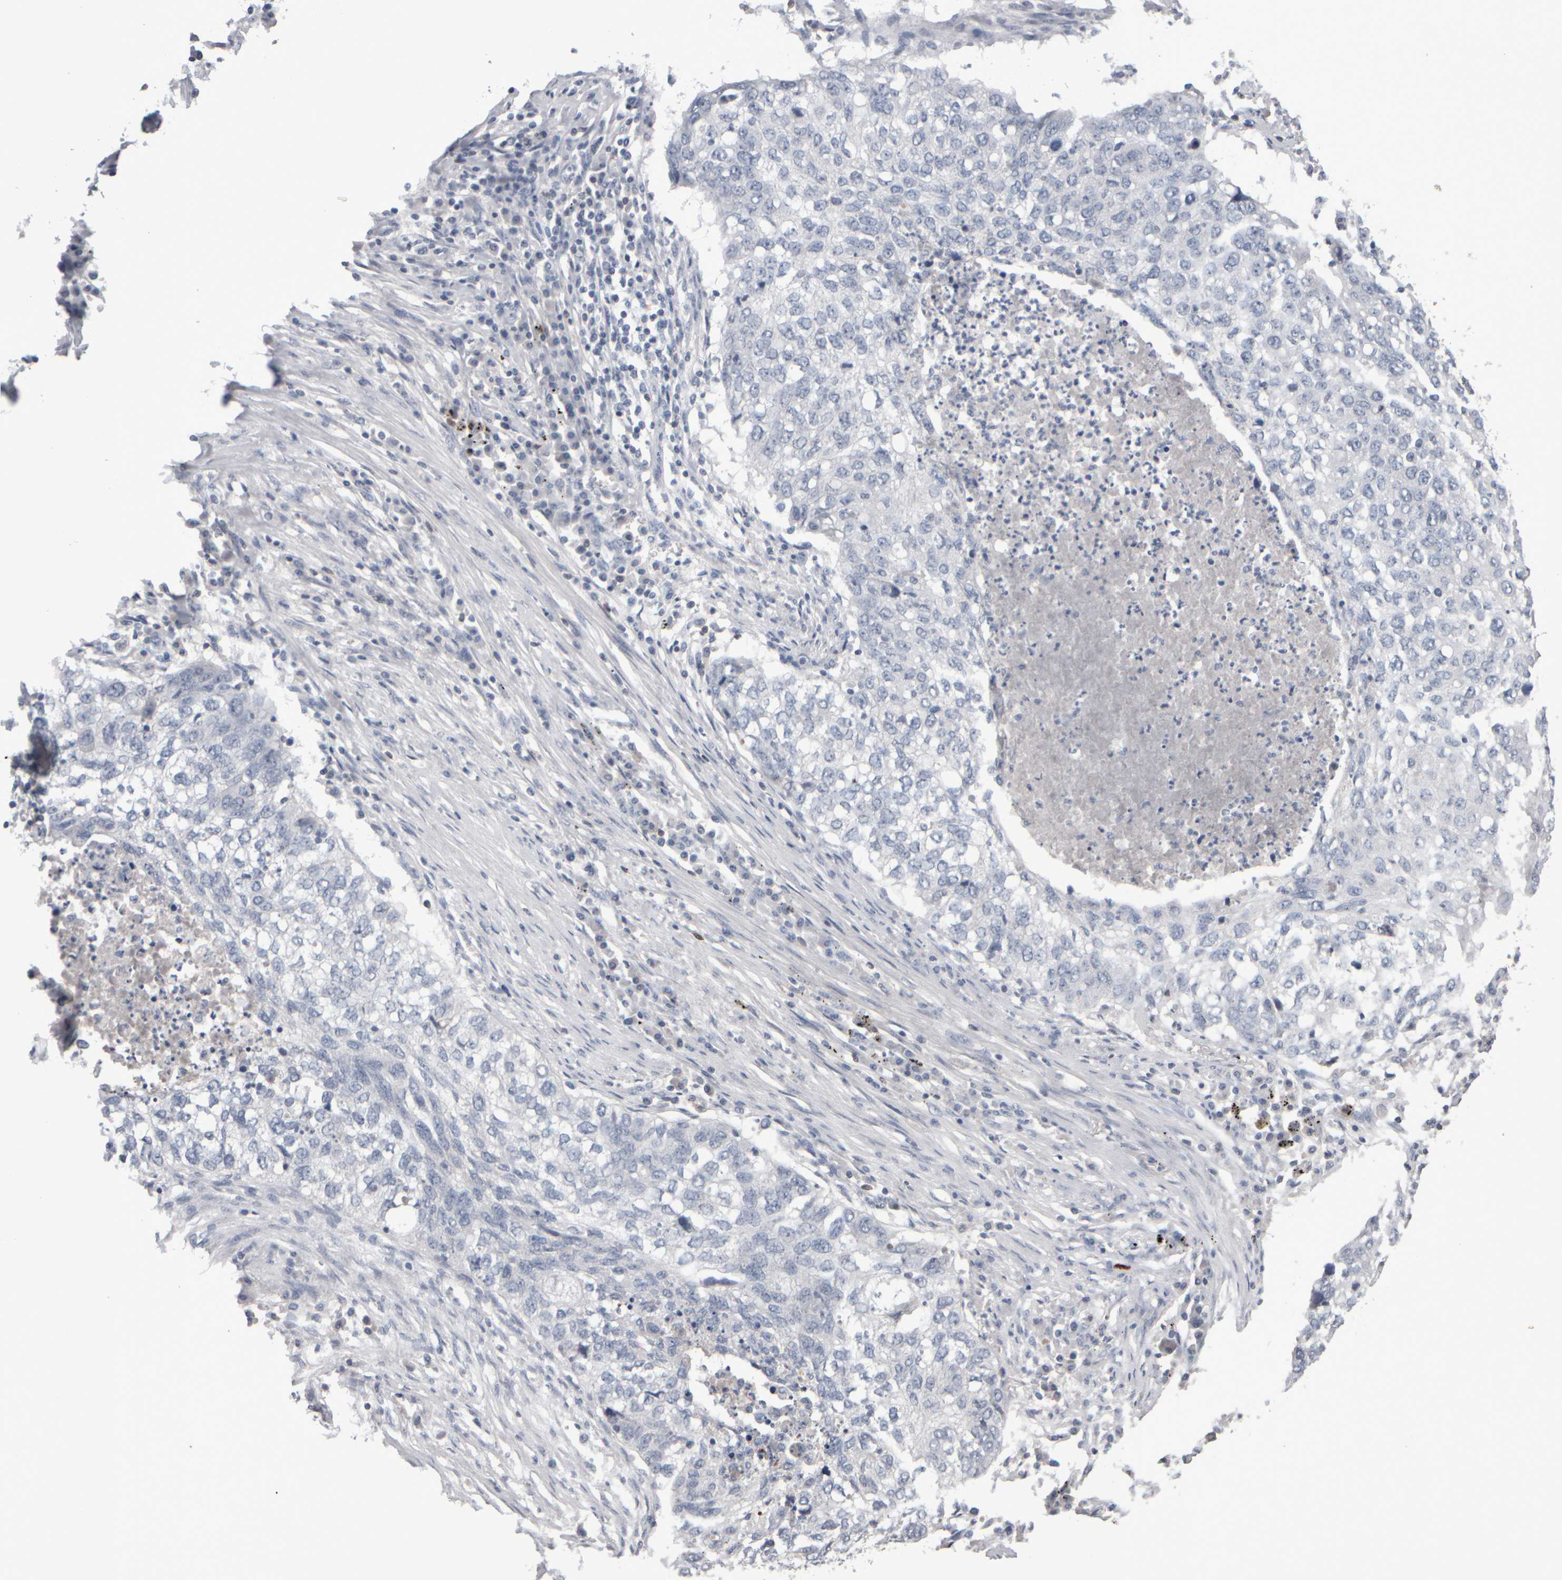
{"staining": {"intensity": "negative", "quantity": "none", "location": "none"}, "tissue": "lung cancer", "cell_type": "Tumor cells", "image_type": "cancer", "snomed": [{"axis": "morphology", "description": "Squamous cell carcinoma, NOS"}, {"axis": "topography", "description": "Lung"}], "caption": "Immunohistochemistry (IHC) histopathology image of lung squamous cell carcinoma stained for a protein (brown), which reveals no staining in tumor cells. (Brightfield microscopy of DAB IHC at high magnification).", "gene": "EPHX2", "patient": {"sex": "female", "age": 63}}